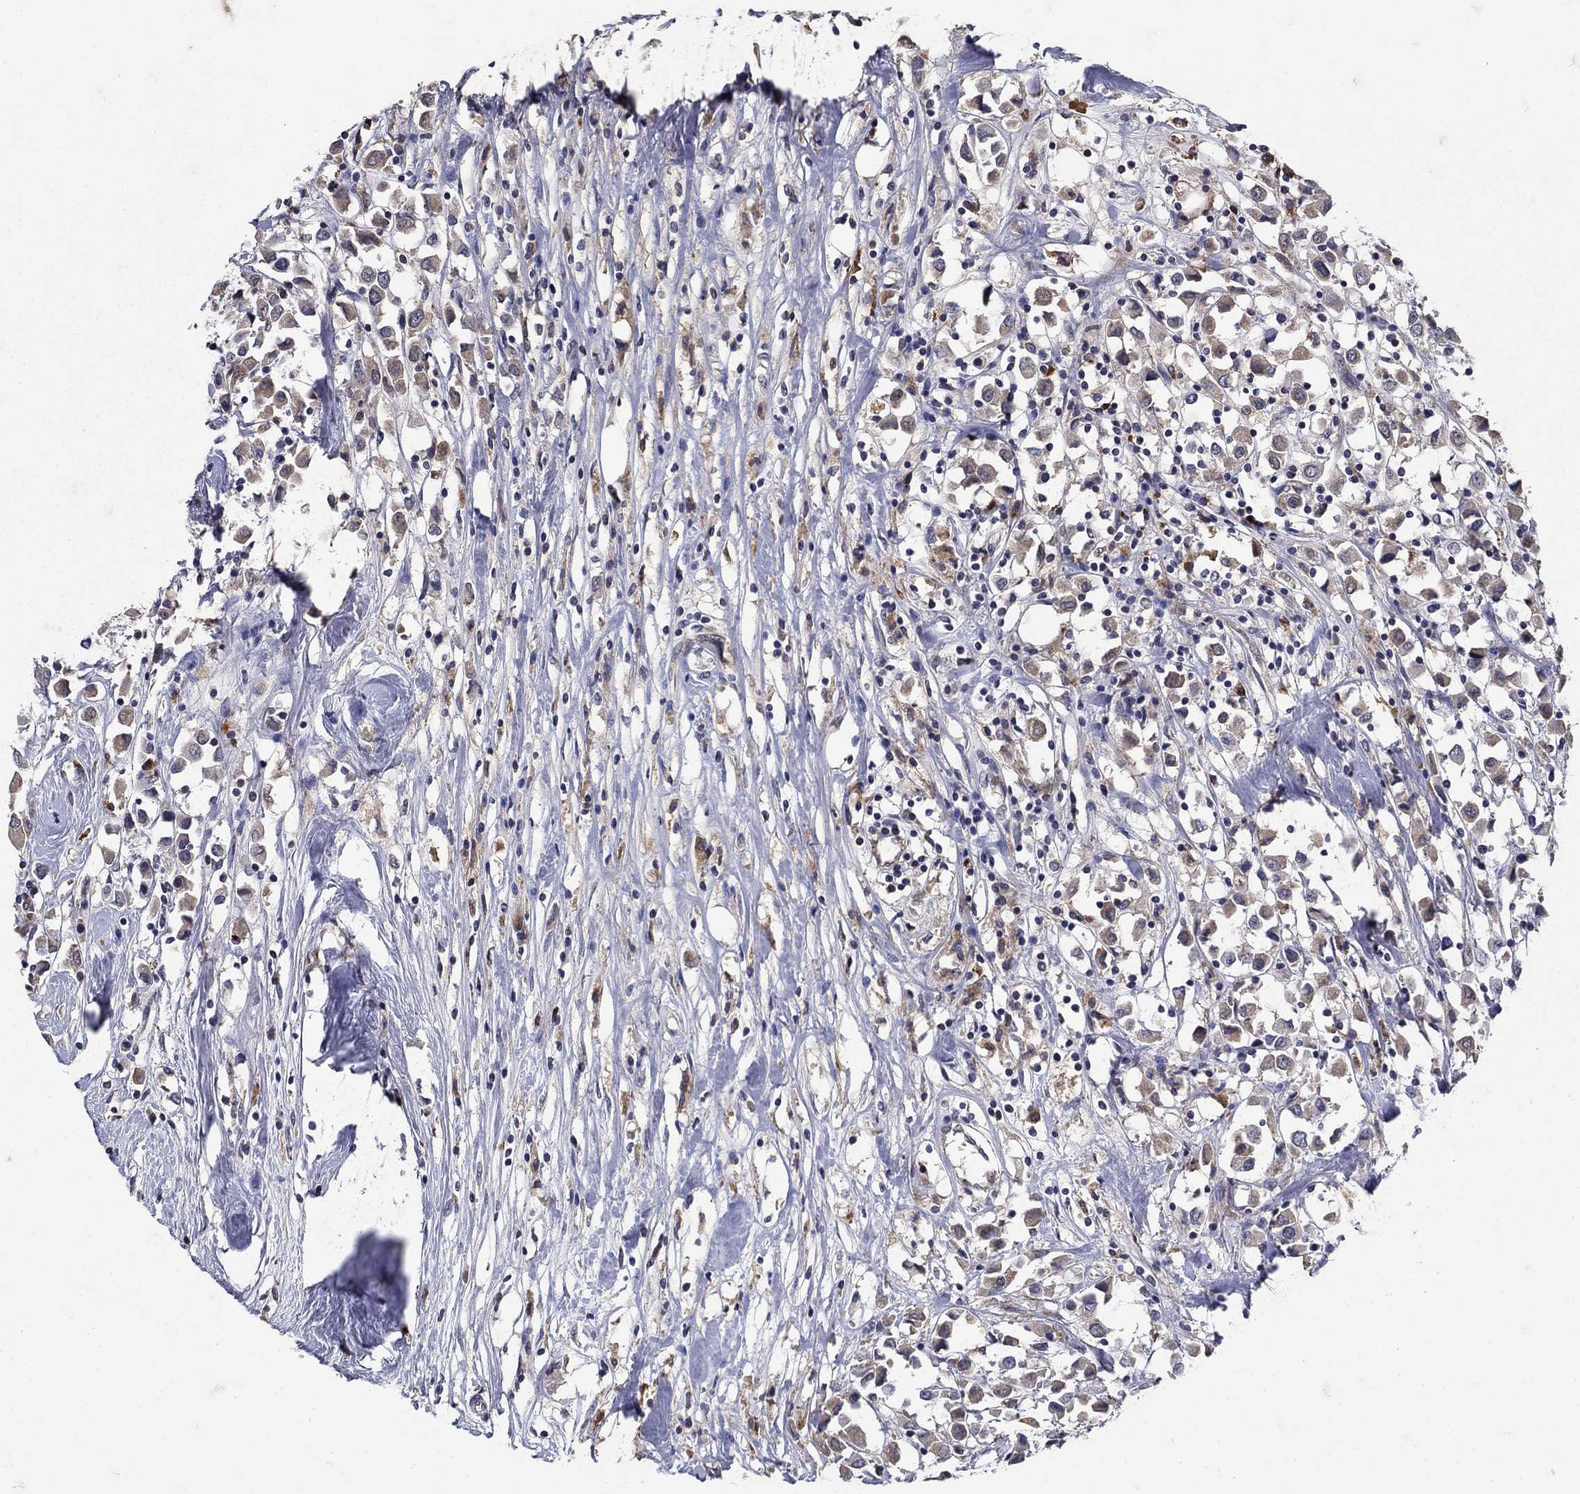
{"staining": {"intensity": "weak", "quantity": "25%-75%", "location": "cytoplasmic/membranous"}, "tissue": "breast cancer", "cell_type": "Tumor cells", "image_type": "cancer", "snomed": [{"axis": "morphology", "description": "Duct carcinoma"}, {"axis": "topography", "description": "Breast"}], "caption": "An IHC photomicrograph of neoplastic tissue is shown. Protein staining in brown highlights weak cytoplasmic/membranous positivity in infiltrating ductal carcinoma (breast) within tumor cells. (Stains: DAB in brown, nuclei in blue, Microscopy: brightfield microscopy at high magnification).", "gene": "NPC2", "patient": {"sex": "female", "age": 61}}